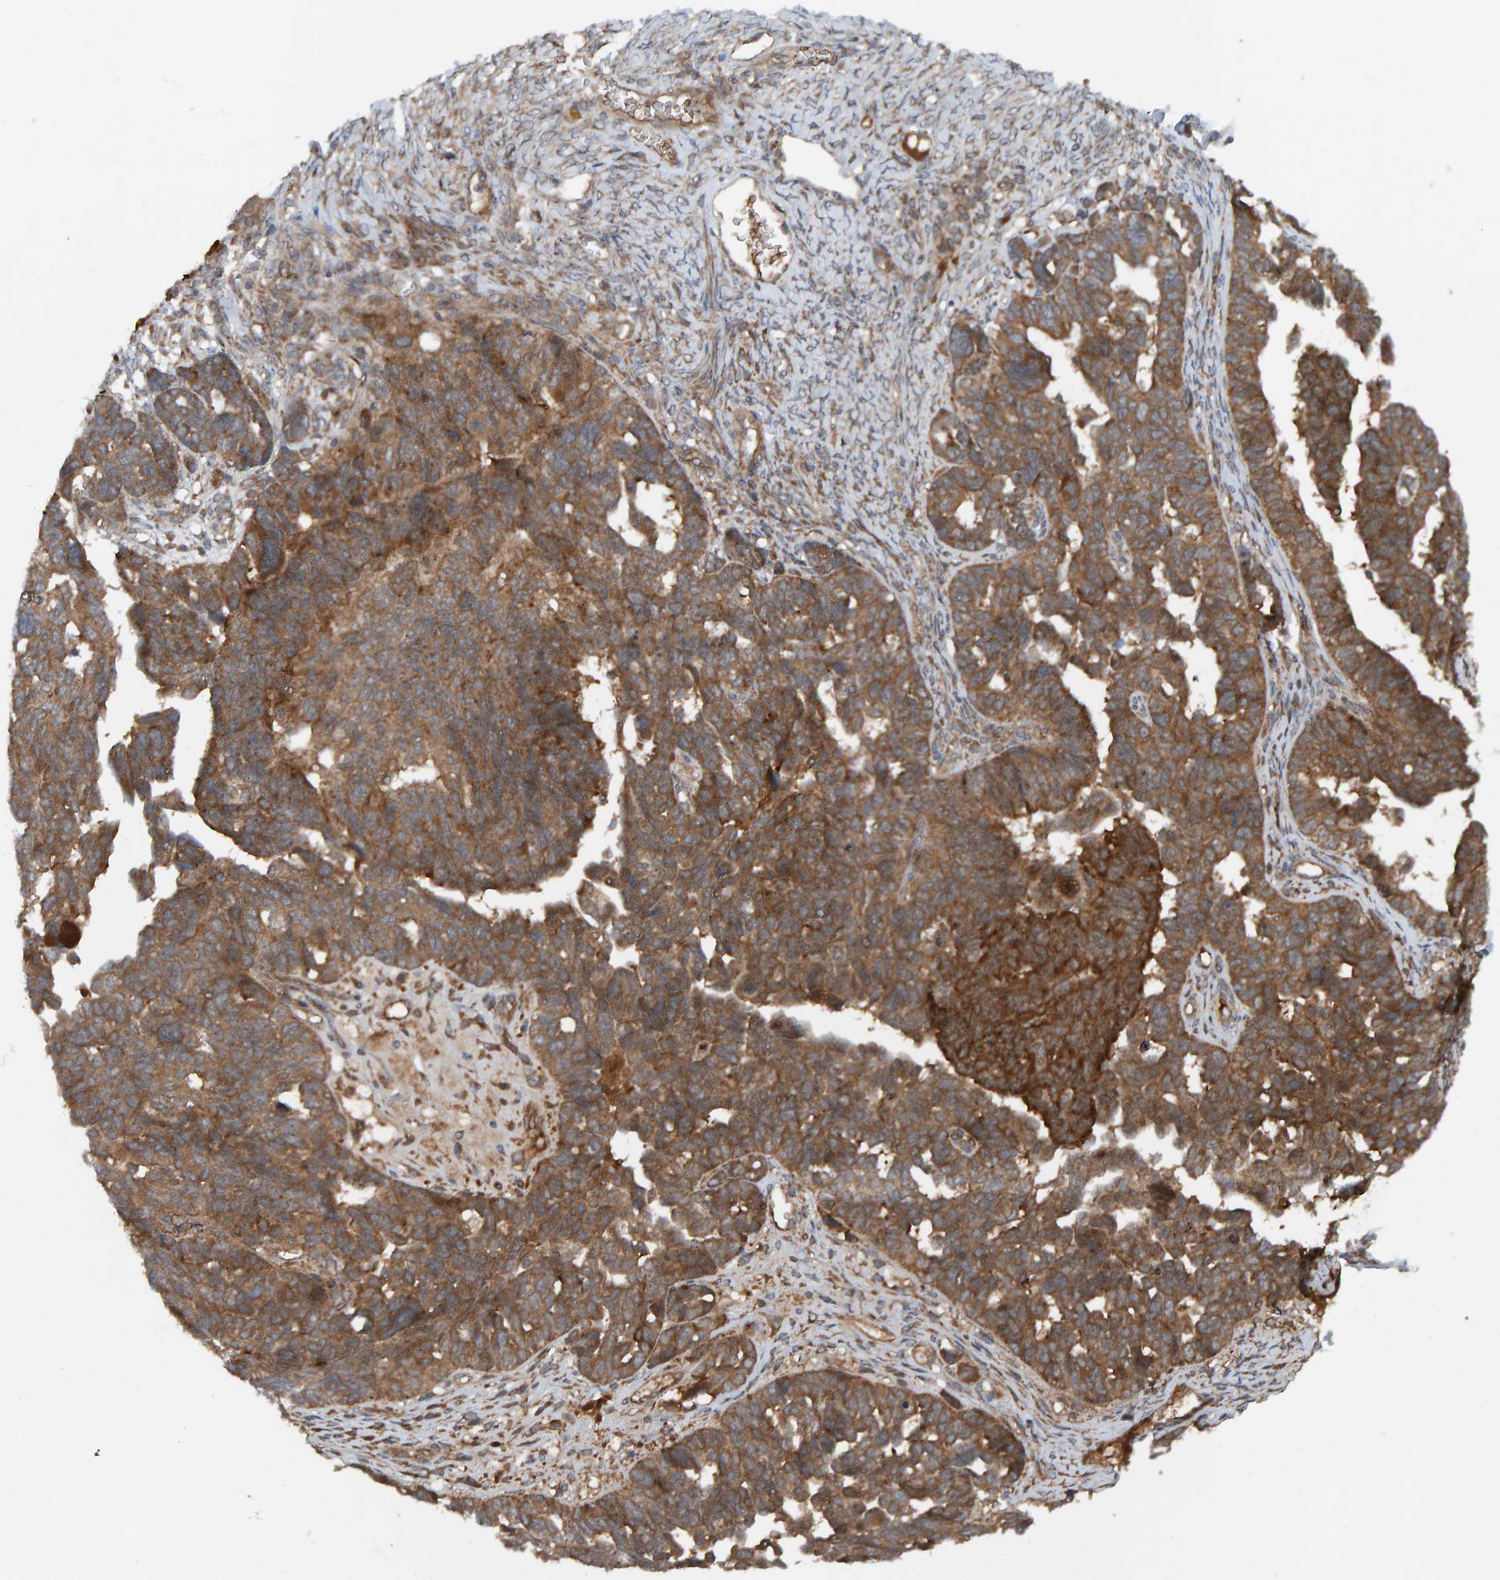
{"staining": {"intensity": "moderate", "quantity": ">75%", "location": "cytoplasmic/membranous"}, "tissue": "ovarian cancer", "cell_type": "Tumor cells", "image_type": "cancer", "snomed": [{"axis": "morphology", "description": "Cystadenocarcinoma, serous, NOS"}, {"axis": "topography", "description": "Ovary"}], "caption": "High-power microscopy captured an immunohistochemistry image of serous cystadenocarcinoma (ovarian), revealing moderate cytoplasmic/membranous expression in about >75% of tumor cells.", "gene": "CUEDC1", "patient": {"sex": "female", "age": 79}}